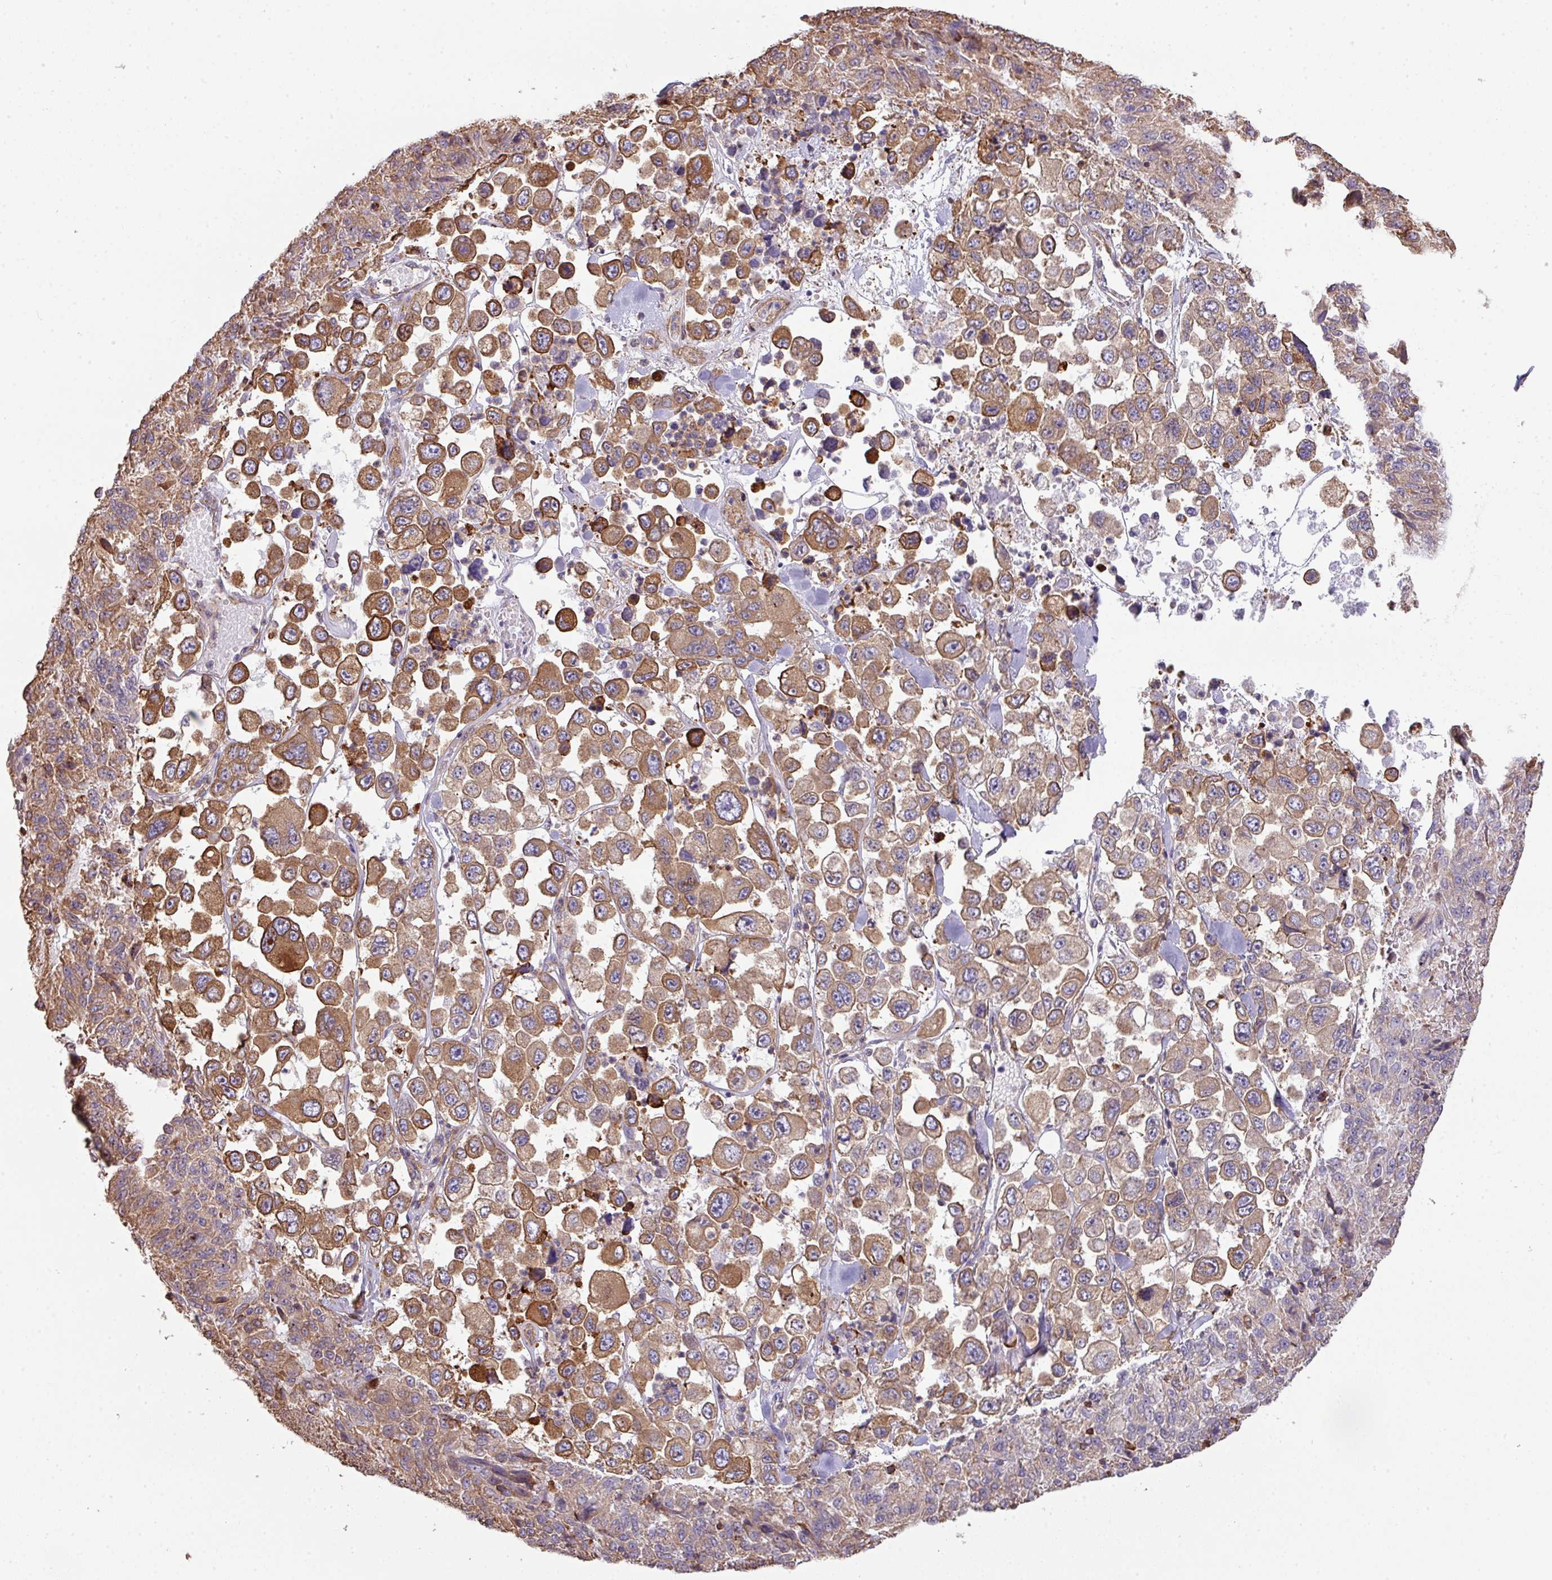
{"staining": {"intensity": "moderate", "quantity": ">75%", "location": "cytoplasmic/membranous"}, "tissue": "melanoma", "cell_type": "Tumor cells", "image_type": "cancer", "snomed": [{"axis": "morphology", "description": "Malignant melanoma, Metastatic site"}, {"axis": "topography", "description": "Lymph node"}], "caption": "This is an image of immunohistochemistry staining of malignant melanoma (metastatic site), which shows moderate staining in the cytoplasmic/membranous of tumor cells.", "gene": "LRRC41", "patient": {"sex": "female", "age": 54}}